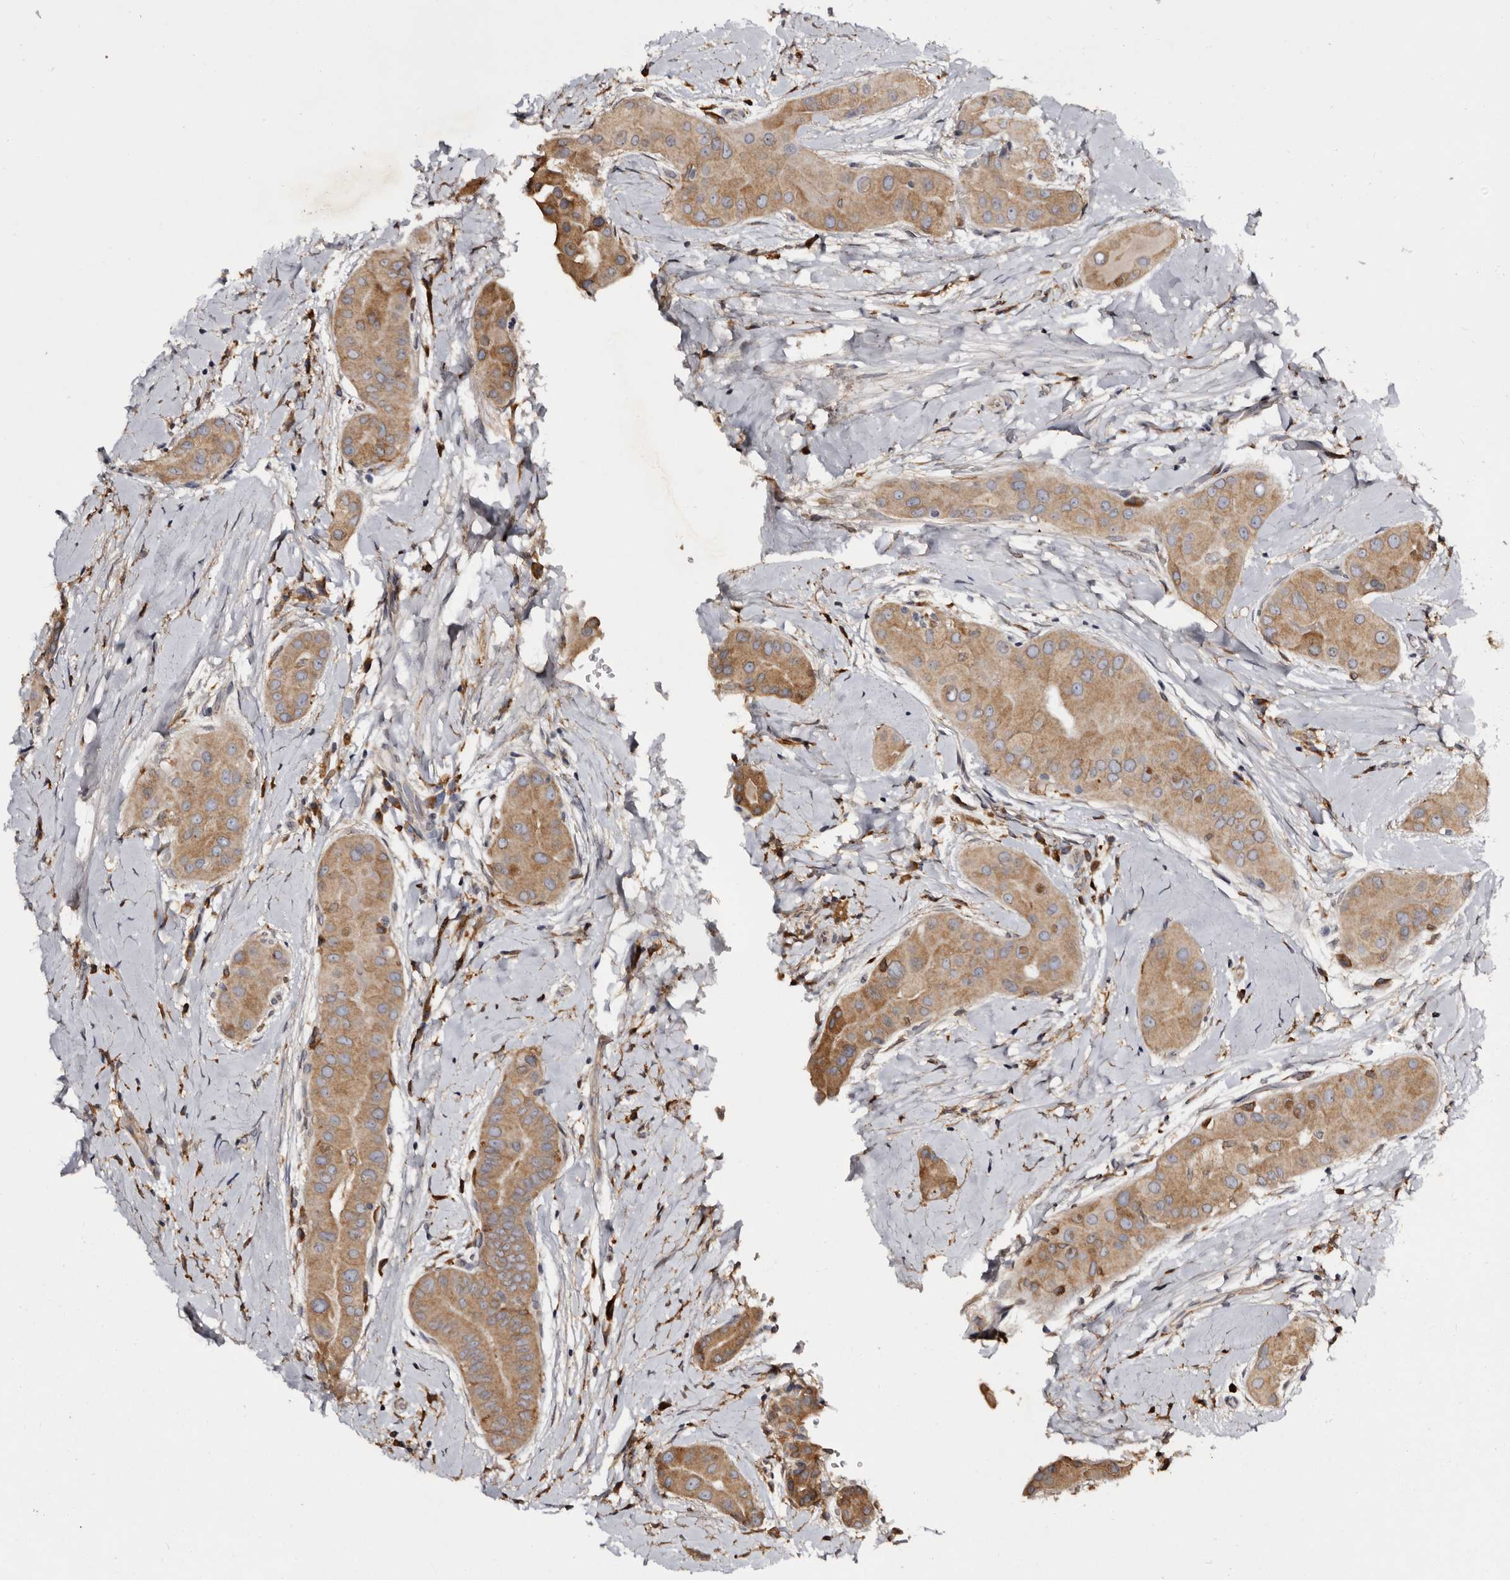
{"staining": {"intensity": "moderate", "quantity": ">75%", "location": "cytoplasmic/membranous"}, "tissue": "thyroid cancer", "cell_type": "Tumor cells", "image_type": "cancer", "snomed": [{"axis": "morphology", "description": "Papillary adenocarcinoma, NOS"}, {"axis": "topography", "description": "Thyroid gland"}], "caption": "Moderate cytoplasmic/membranous protein positivity is identified in approximately >75% of tumor cells in thyroid papillary adenocarcinoma.", "gene": "INKA2", "patient": {"sex": "male", "age": 33}}